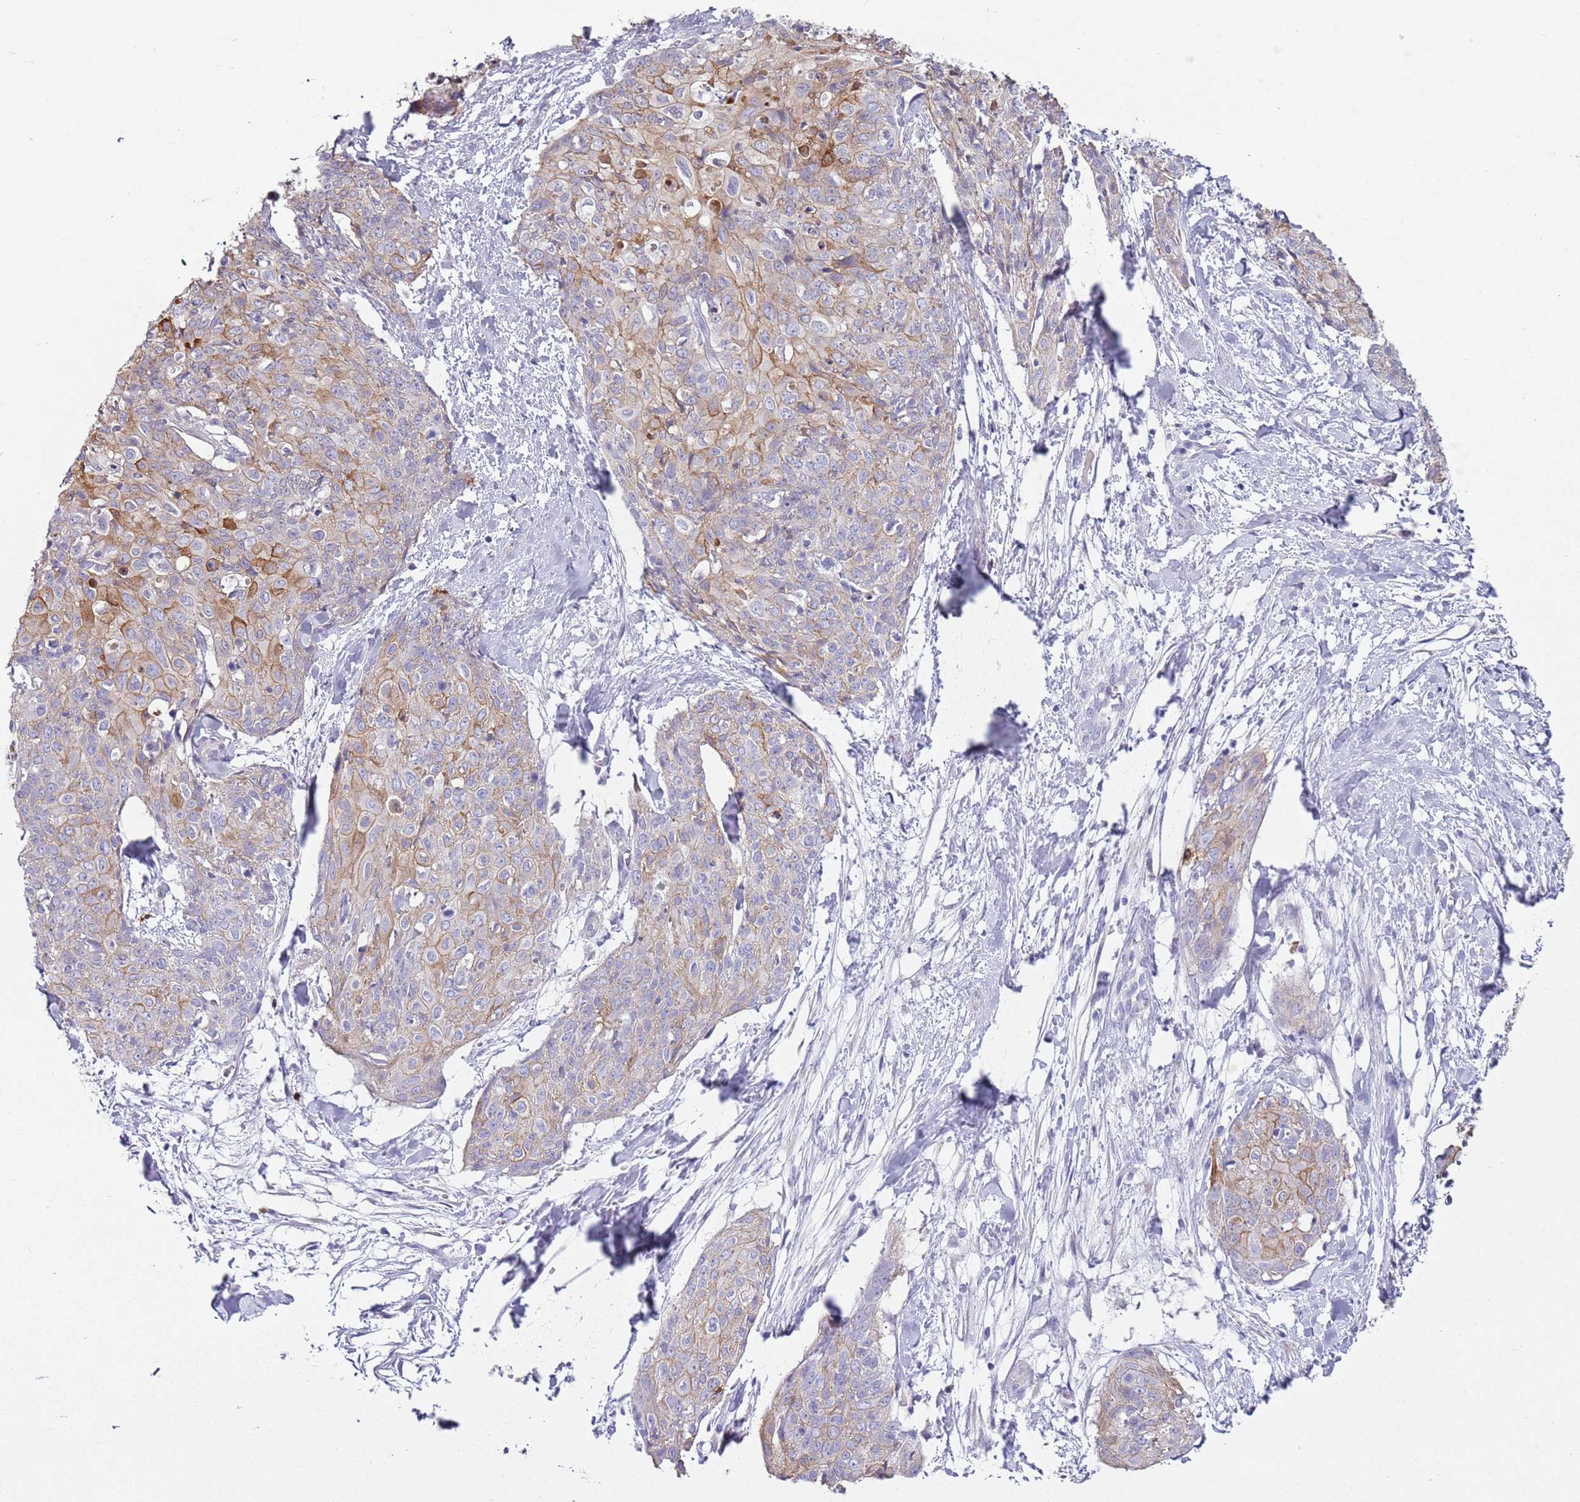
{"staining": {"intensity": "moderate", "quantity": "<25%", "location": "cytoplasmic/membranous"}, "tissue": "skin cancer", "cell_type": "Tumor cells", "image_type": "cancer", "snomed": [{"axis": "morphology", "description": "Squamous cell carcinoma, NOS"}, {"axis": "topography", "description": "Skin"}, {"axis": "topography", "description": "Vulva"}], "caption": "Immunohistochemical staining of skin squamous cell carcinoma shows moderate cytoplasmic/membranous protein staining in about <25% of tumor cells.", "gene": "CD177", "patient": {"sex": "female", "age": 85}}